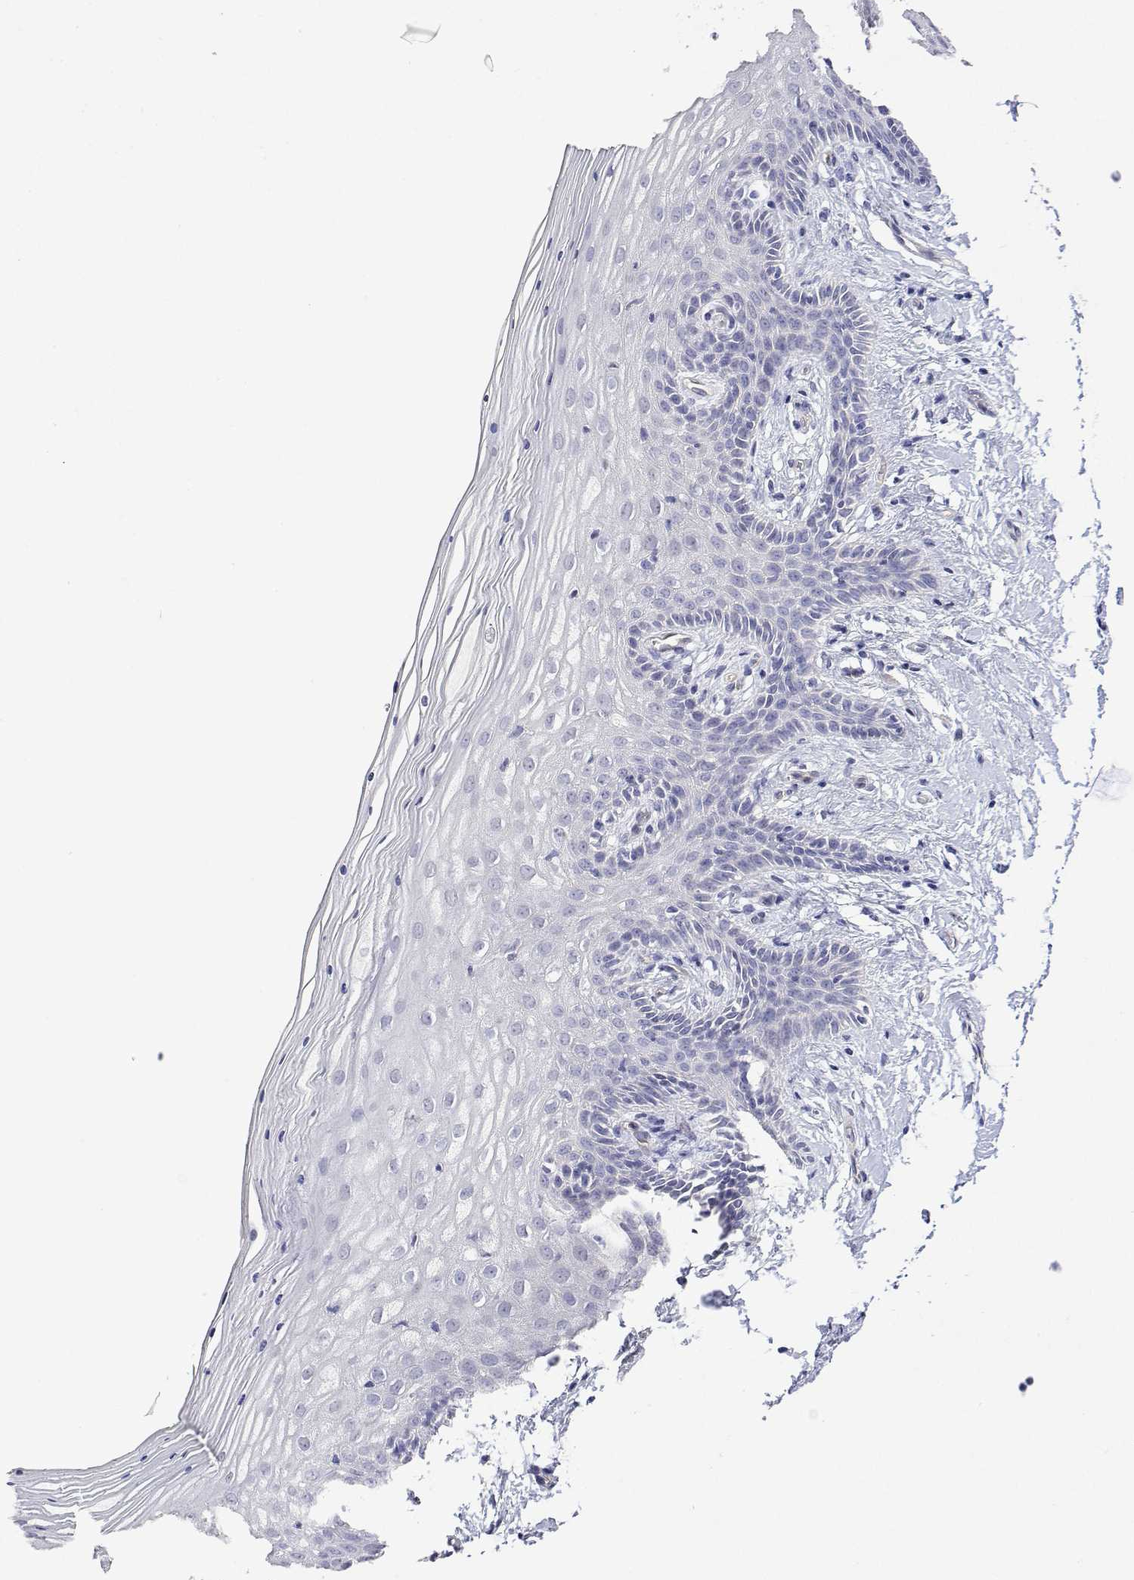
{"staining": {"intensity": "negative", "quantity": "none", "location": "none"}, "tissue": "vagina", "cell_type": "Squamous epithelial cells", "image_type": "normal", "snomed": [{"axis": "morphology", "description": "Normal tissue, NOS"}, {"axis": "topography", "description": "Vagina"}], "caption": "A high-resolution image shows immunohistochemistry staining of normal vagina, which reveals no significant positivity in squamous epithelial cells.", "gene": "PLCB1", "patient": {"sex": "female", "age": 45}}